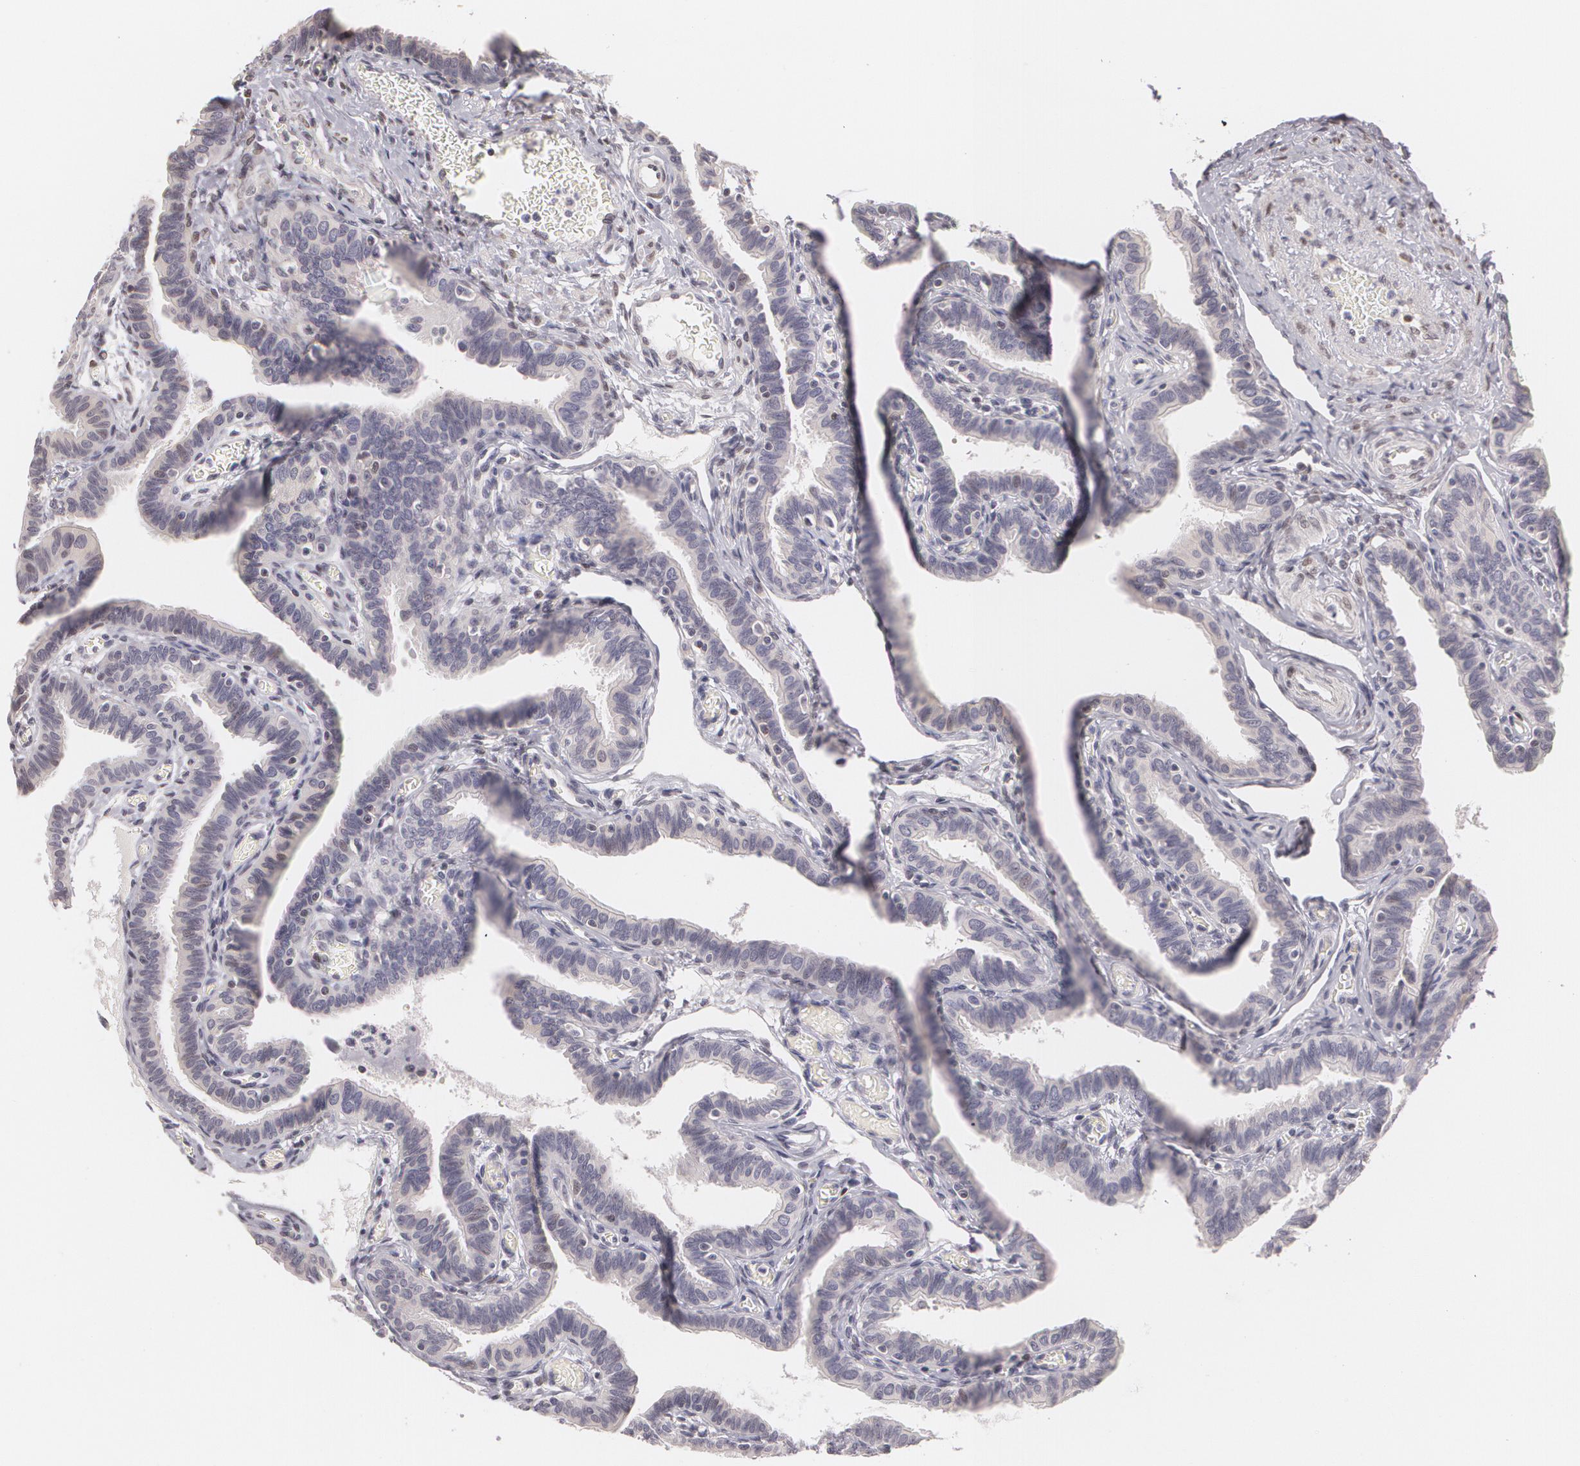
{"staining": {"intensity": "negative", "quantity": "none", "location": "none"}, "tissue": "fallopian tube", "cell_type": "Glandular cells", "image_type": "normal", "snomed": [{"axis": "morphology", "description": "Normal tissue, NOS"}, {"axis": "topography", "description": "Fallopian tube"}], "caption": "IHC of normal fallopian tube shows no staining in glandular cells. (Immunohistochemistry, brightfield microscopy, high magnification).", "gene": "ZBTB16", "patient": {"sex": "female", "age": 38}}